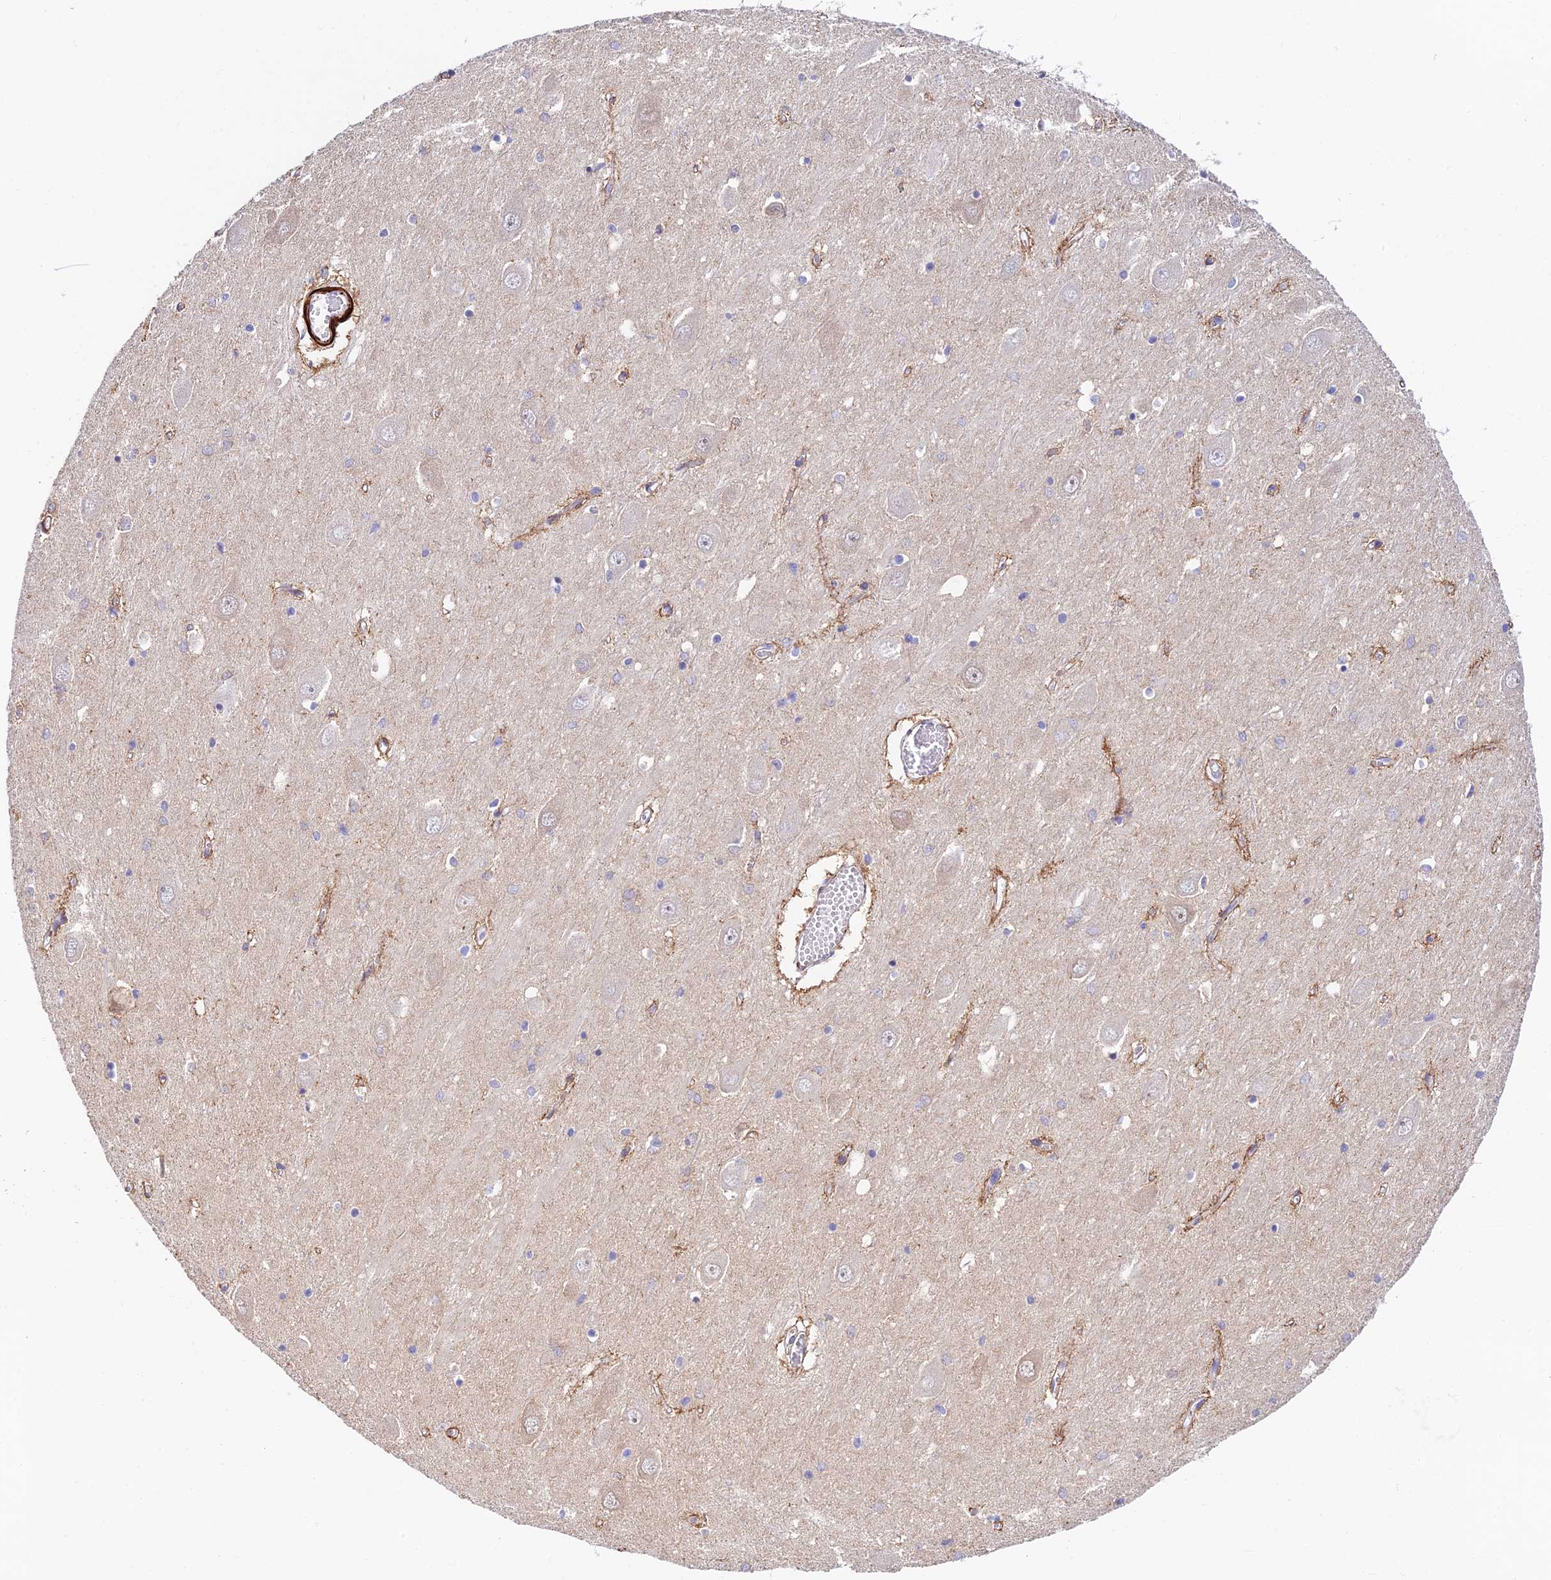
{"staining": {"intensity": "negative", "quantity": "none", "location": "none"}, "tissue": "hippocampus", "cell_type": "Glial cells", "image_type": "normal", "snomed": [{"axis": "morphology", "description": "Normal tissue, NOS"}, {"axis": "topography", "description": "Hippocampus"}], "caption": "DAB immunohistochemical staining of normal human hippocampus reveals no significant positivity in glial cells. The staining is performed using DAB brown chromogen with nuclei counter-stained in using hematoxylin.", "gene": "ANKRD50", "patient": {"sex": "male", "age": 70}}